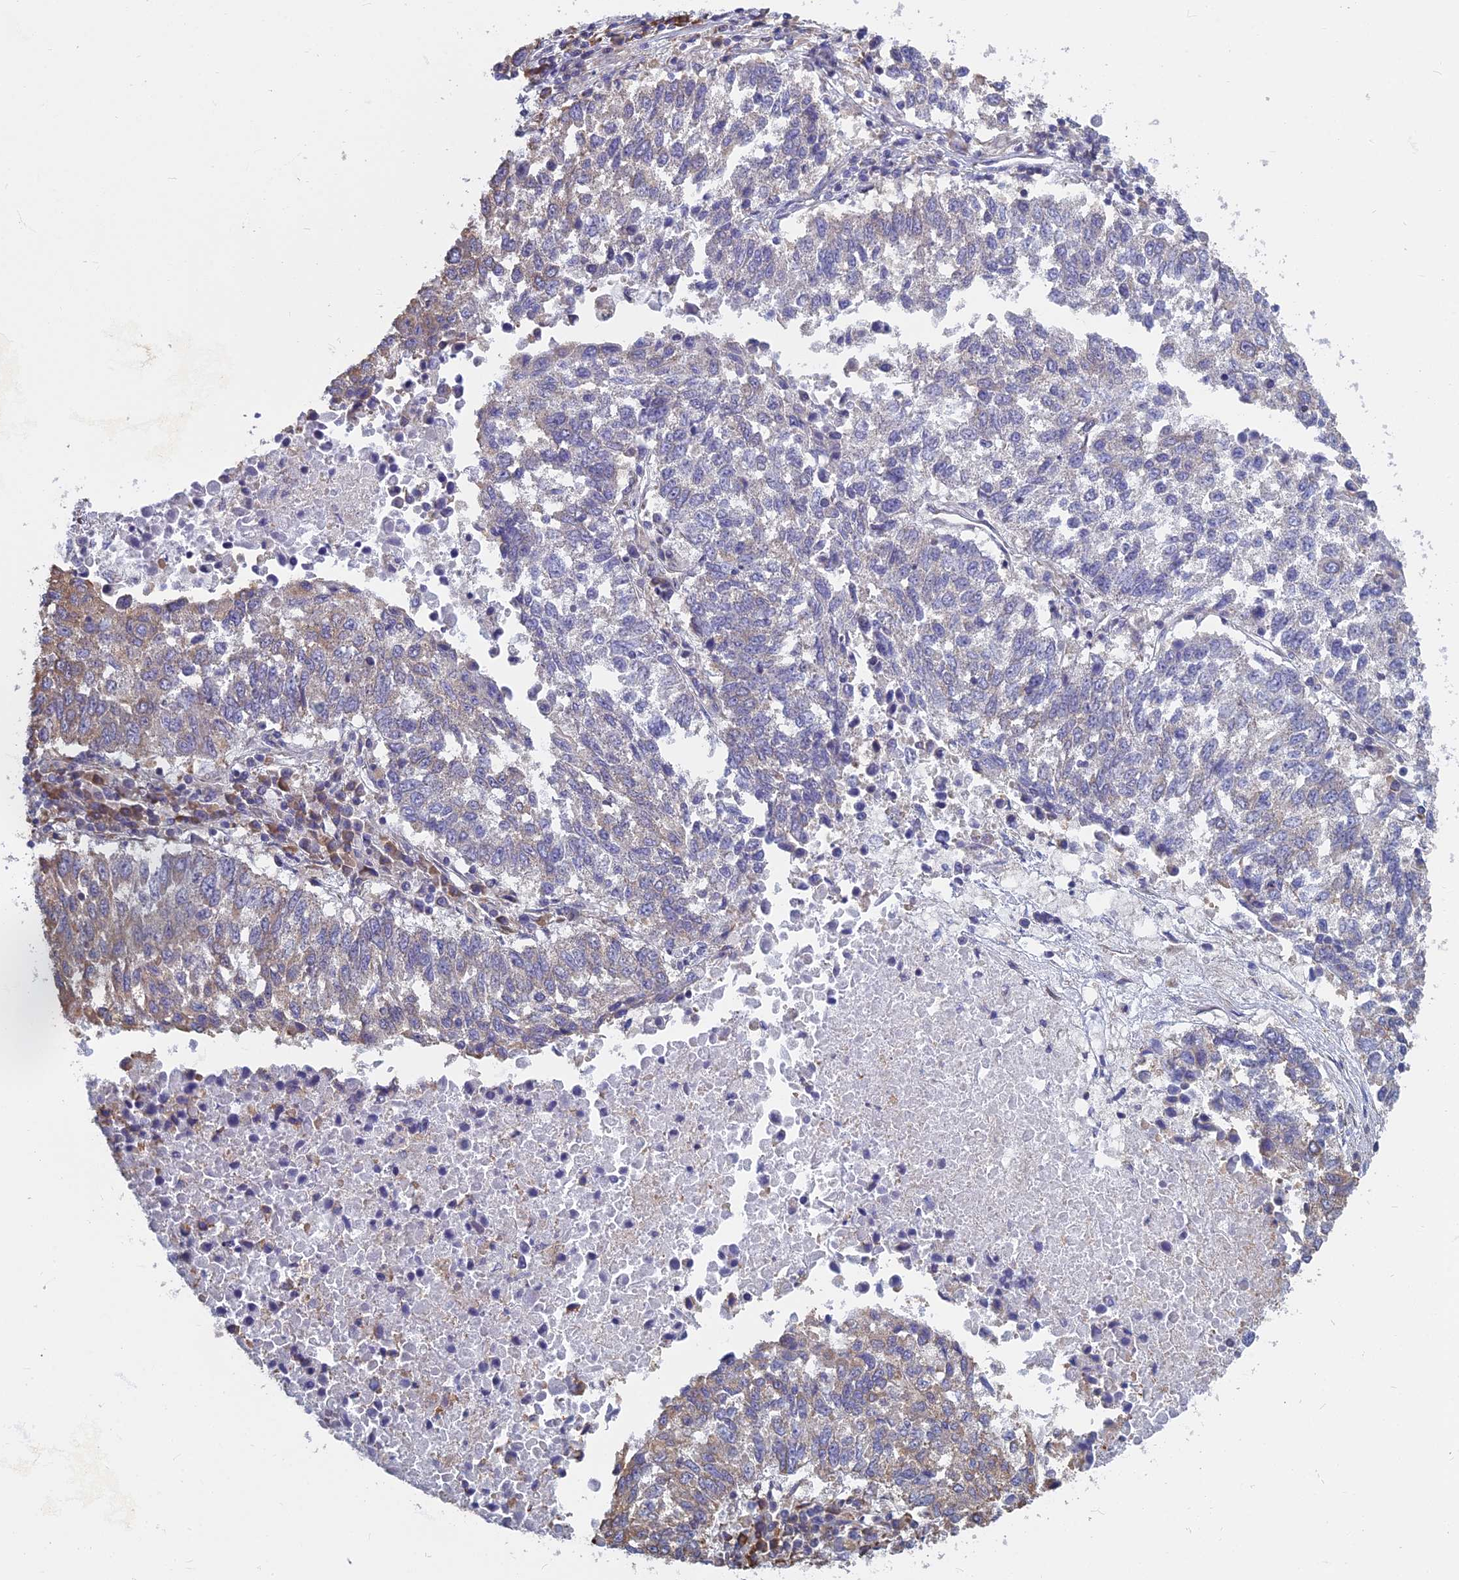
{"staining": {"intensity": "weak", "quantity": "<25%", "location": "cytoplasmic/membranous"}, "tissue": "lung cancer", "cell_type": "Tumor cells", "image_type": "cancer", "snomed": [{"axis": "morphology", "description": "Squamous cell carcinoma, NOS"}, {"axis": "topography", "description": "Lung"}], "caption": "This photomicrograph is of lung cancer stained with immunohistochemistry (IHC) to label a protein in brown with the nuclei are counter-stained blue. There is no expression in tumor cells.", "gene": "KIAA1143", "patient": {"sex": "male", "age": 73}}